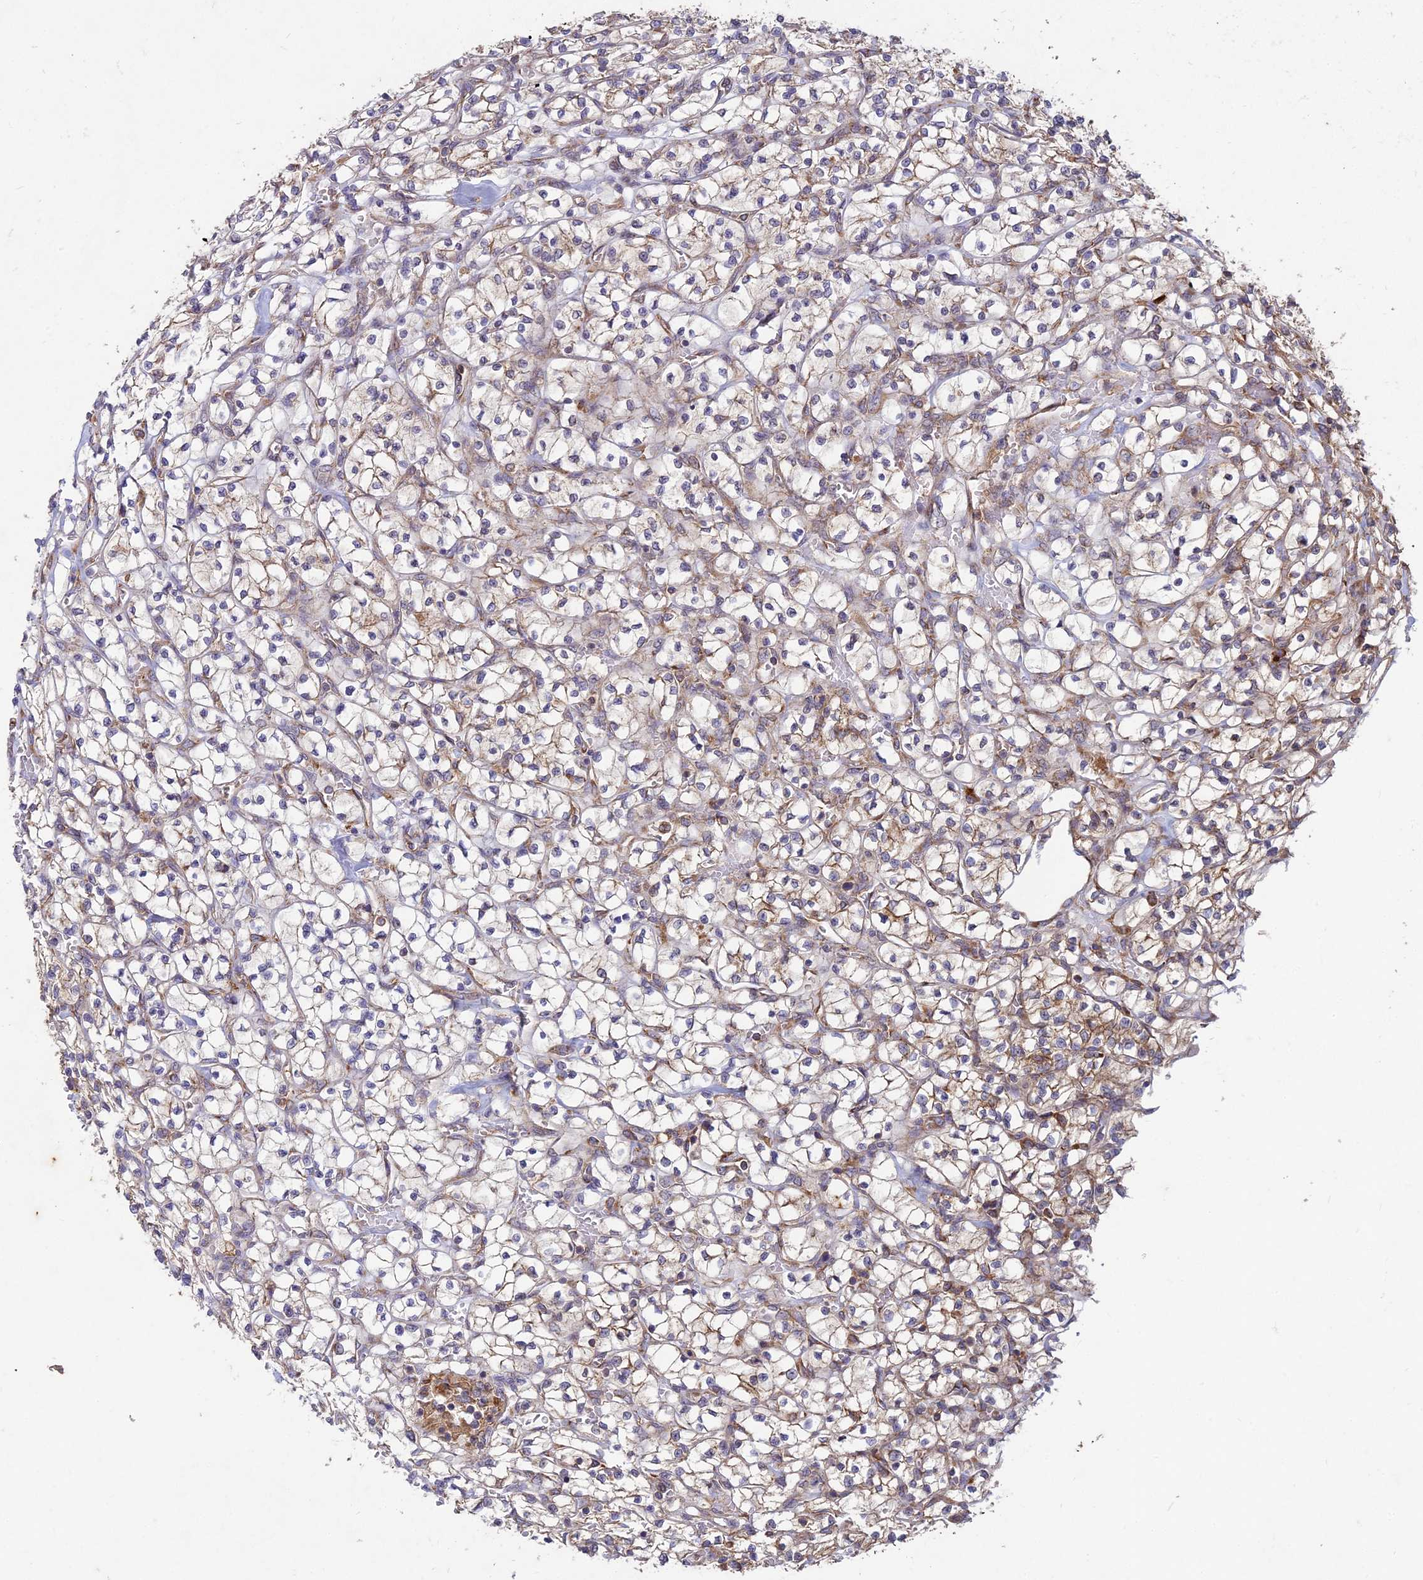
{"staining": {"intensity": "moderate", "quantity": "<25%", "location": "cytoplasmic/membranous"}, "tissue": "renal cancer", "cell_type": "Tumor cells", "image_type": "cancer", "snomed": [{"axis": "morphology", "description": "Adenocarcinoma, NOS"}, {"axis": "topography", "description": "Kidney"}], "caption": "Moderate cytoplasmic/membranous positivity is identified in about <25% of tumor cells in adenocarcinoma (renal). The protein of interest is shown in brown color, while the nuclei are stained blue.", "gene": "NXNL2", "patient": {"sex": "female", "age": 64}}